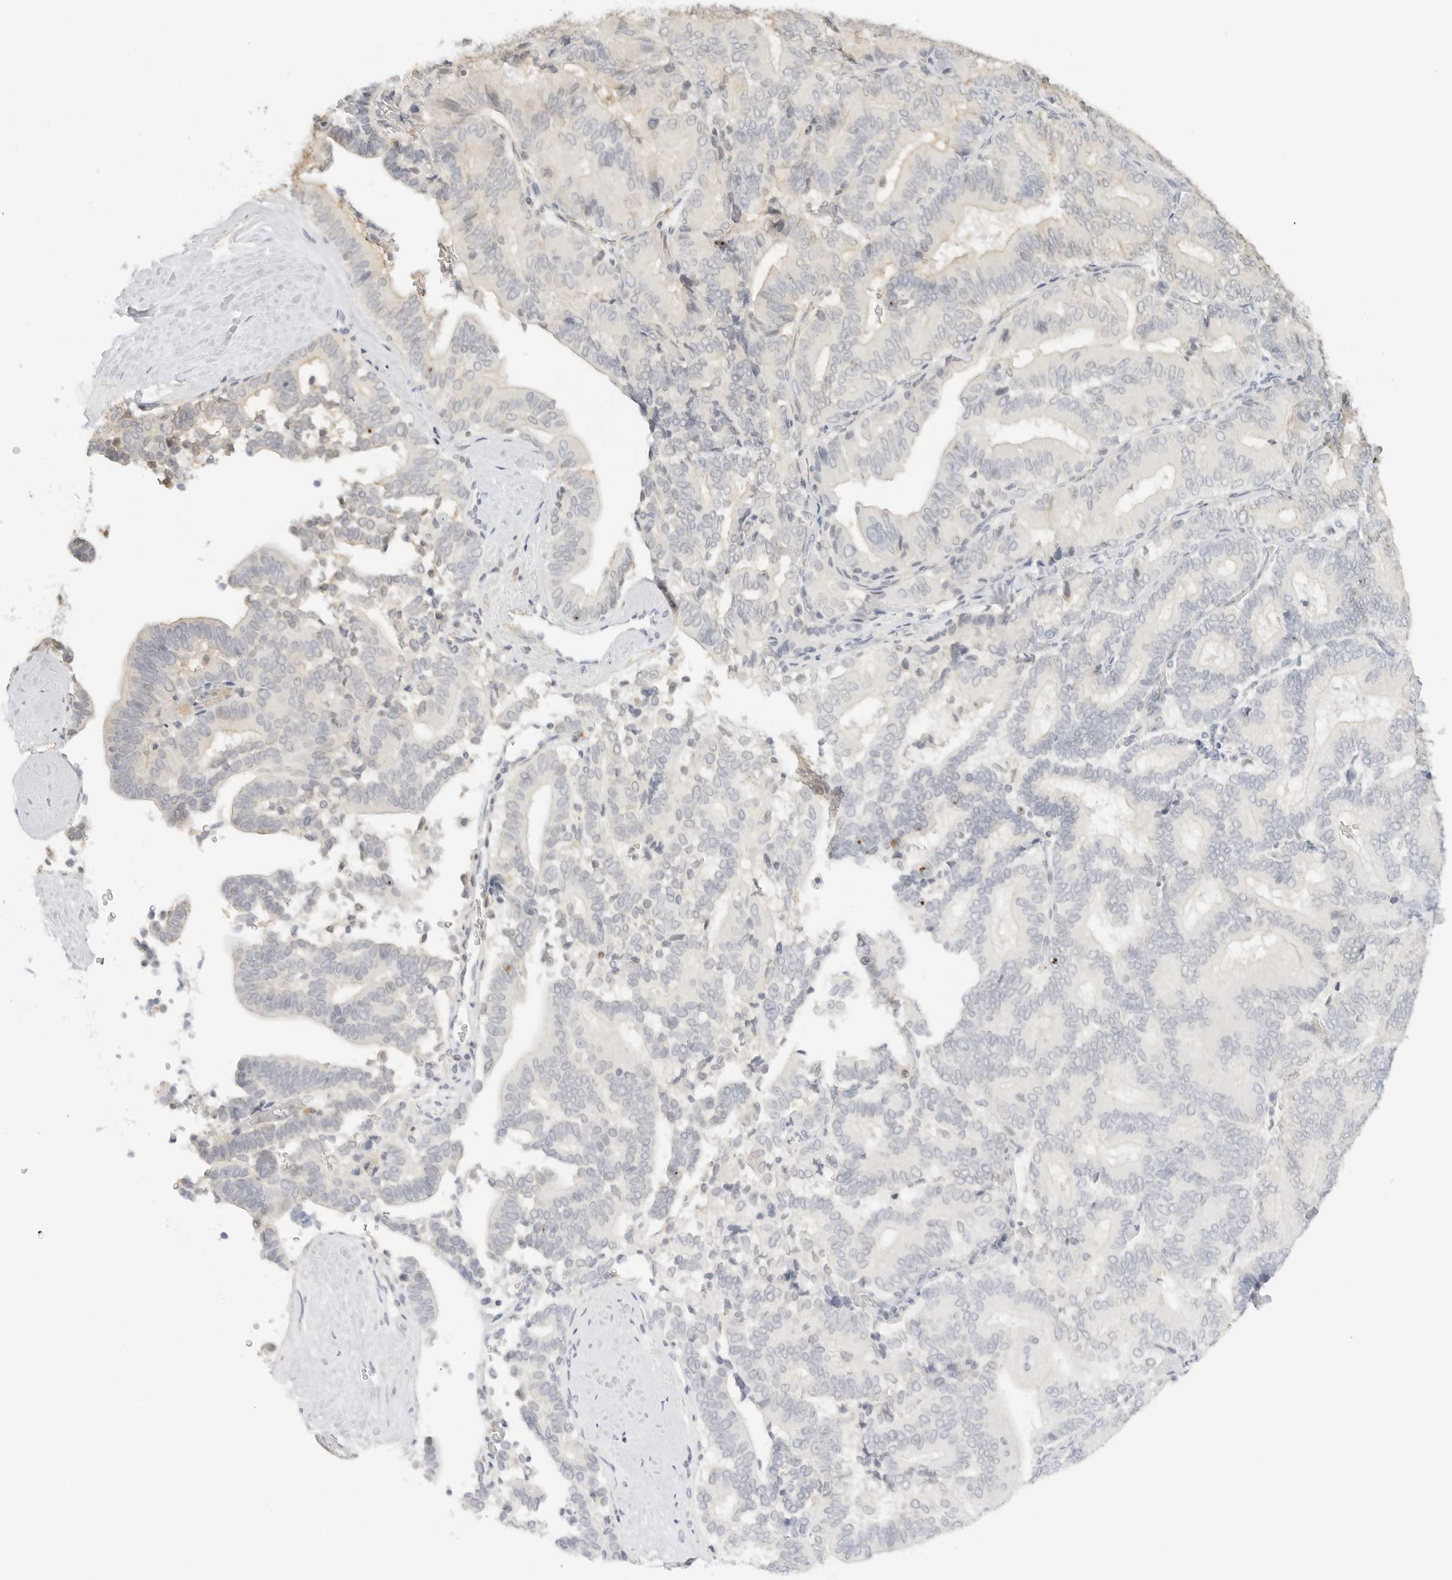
{"staining": {"intensity": "negative", "quantity": "none", "location": "none"}, "tissue": "liver cancer", "cell_type": "Tumor cells", "image_type": "cancer", "snomed": [{"axis": "morphology", "description": "Cholangiocarcinoma"}, {"axis": "topography", "description": "Liver"}], "caption": "Micrograph shows no significant protein staining in tumor cells of liver cholangiocarcinoma.", "gene": "PCDH19", "patient": {"sex": "female", "age": 75}}